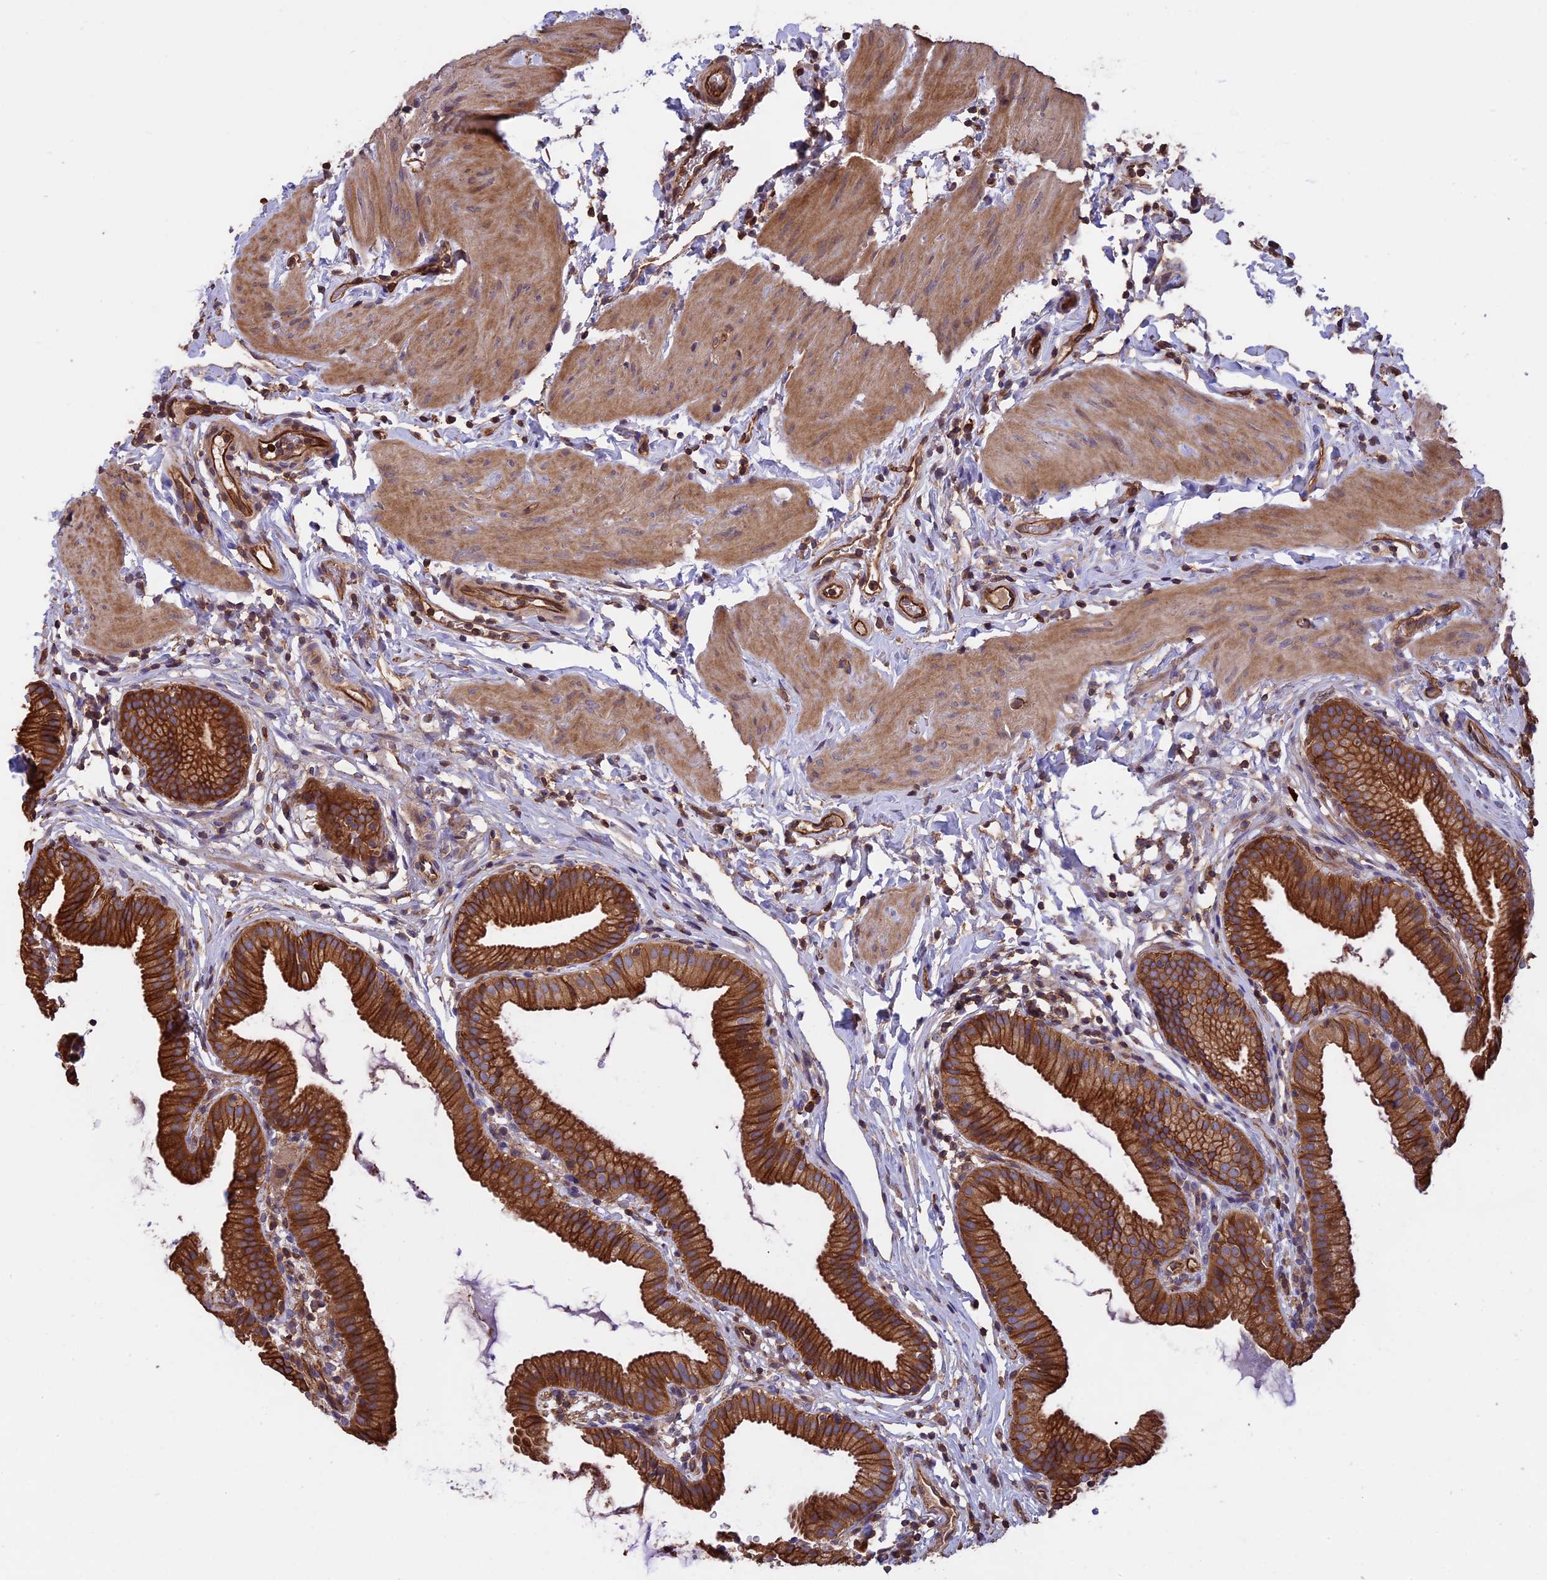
{"staining": {"intensity": "strong", "quantity": ">75%", "location": "cytoplasmic/membranous"}, "tissue": "gallbladder", "cell_type": "Glandular cells", "image_type": "normal", "snomed": [{"axis": "morphology", "description": "Normal tissue, NOS"}, {"axis": "topography", "description": "Gallbladder"}], "caption": "DAB immunohistochemical staining of unremarkable gallbladder demonstrates strong cytoplasmic/membranous protein staining in approximately >75% of glandular cells.", "gene": "GAS8", "patient": {"sex": "female", "age": 46}}